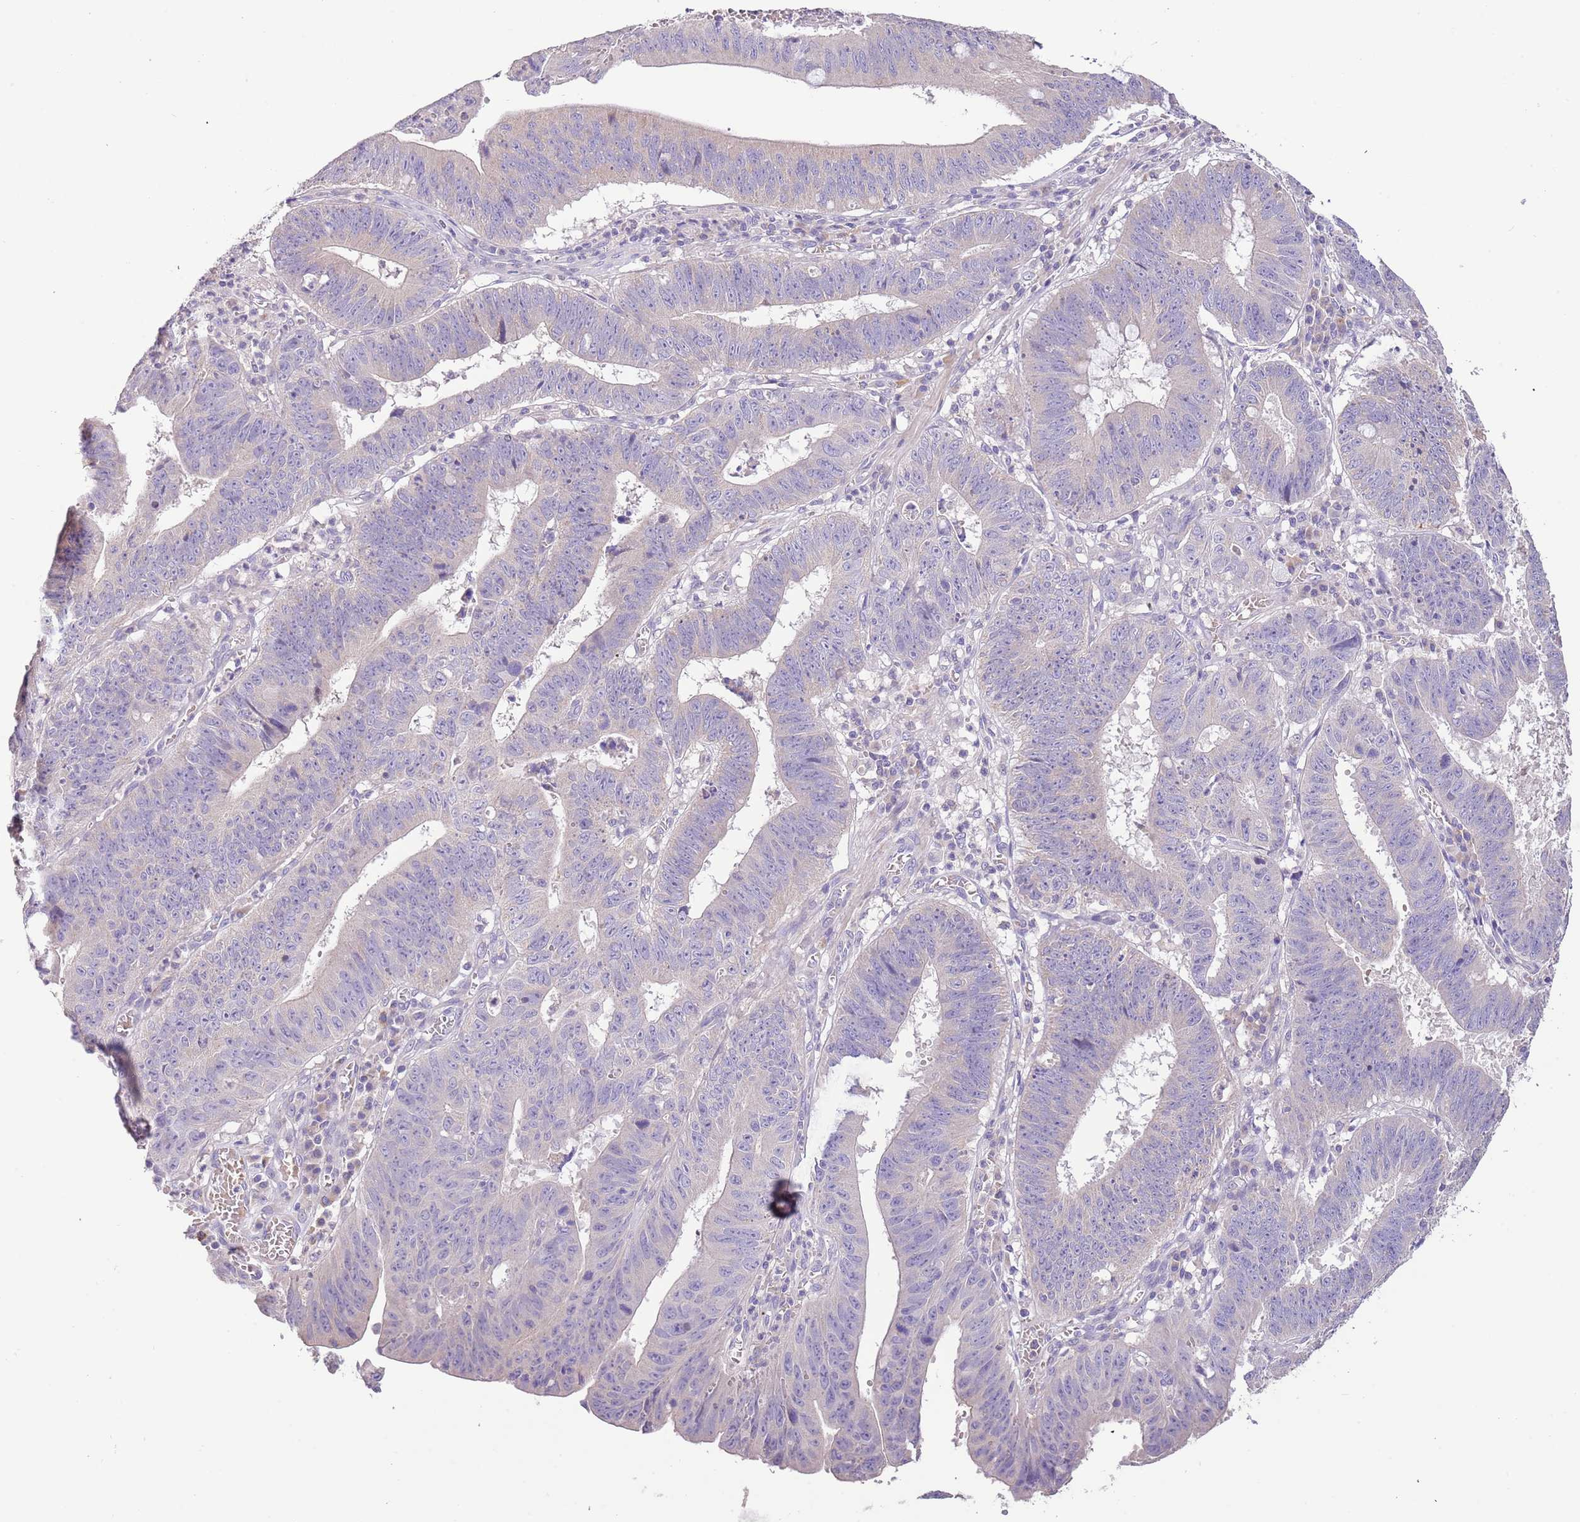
{"staining": {"intensity": "negative", "quantity": "none", "location": "none"}, "tissue": "stomach cancer", "cell_type": "Tumor cells", "image_type": "cancer", "snomed": [{"axis": "morphology", "description": "Adenocarcinoma, NOS"}, {"axis": "topography", "description": "Stomach"}], "caption": "High power microscopy image of an immunohistochemistry micrograph of stomach cancer, revealing no significant staining in tumor cells.", "gene": "ZNF658", "patient": {"sex": "male", "age": 59}}